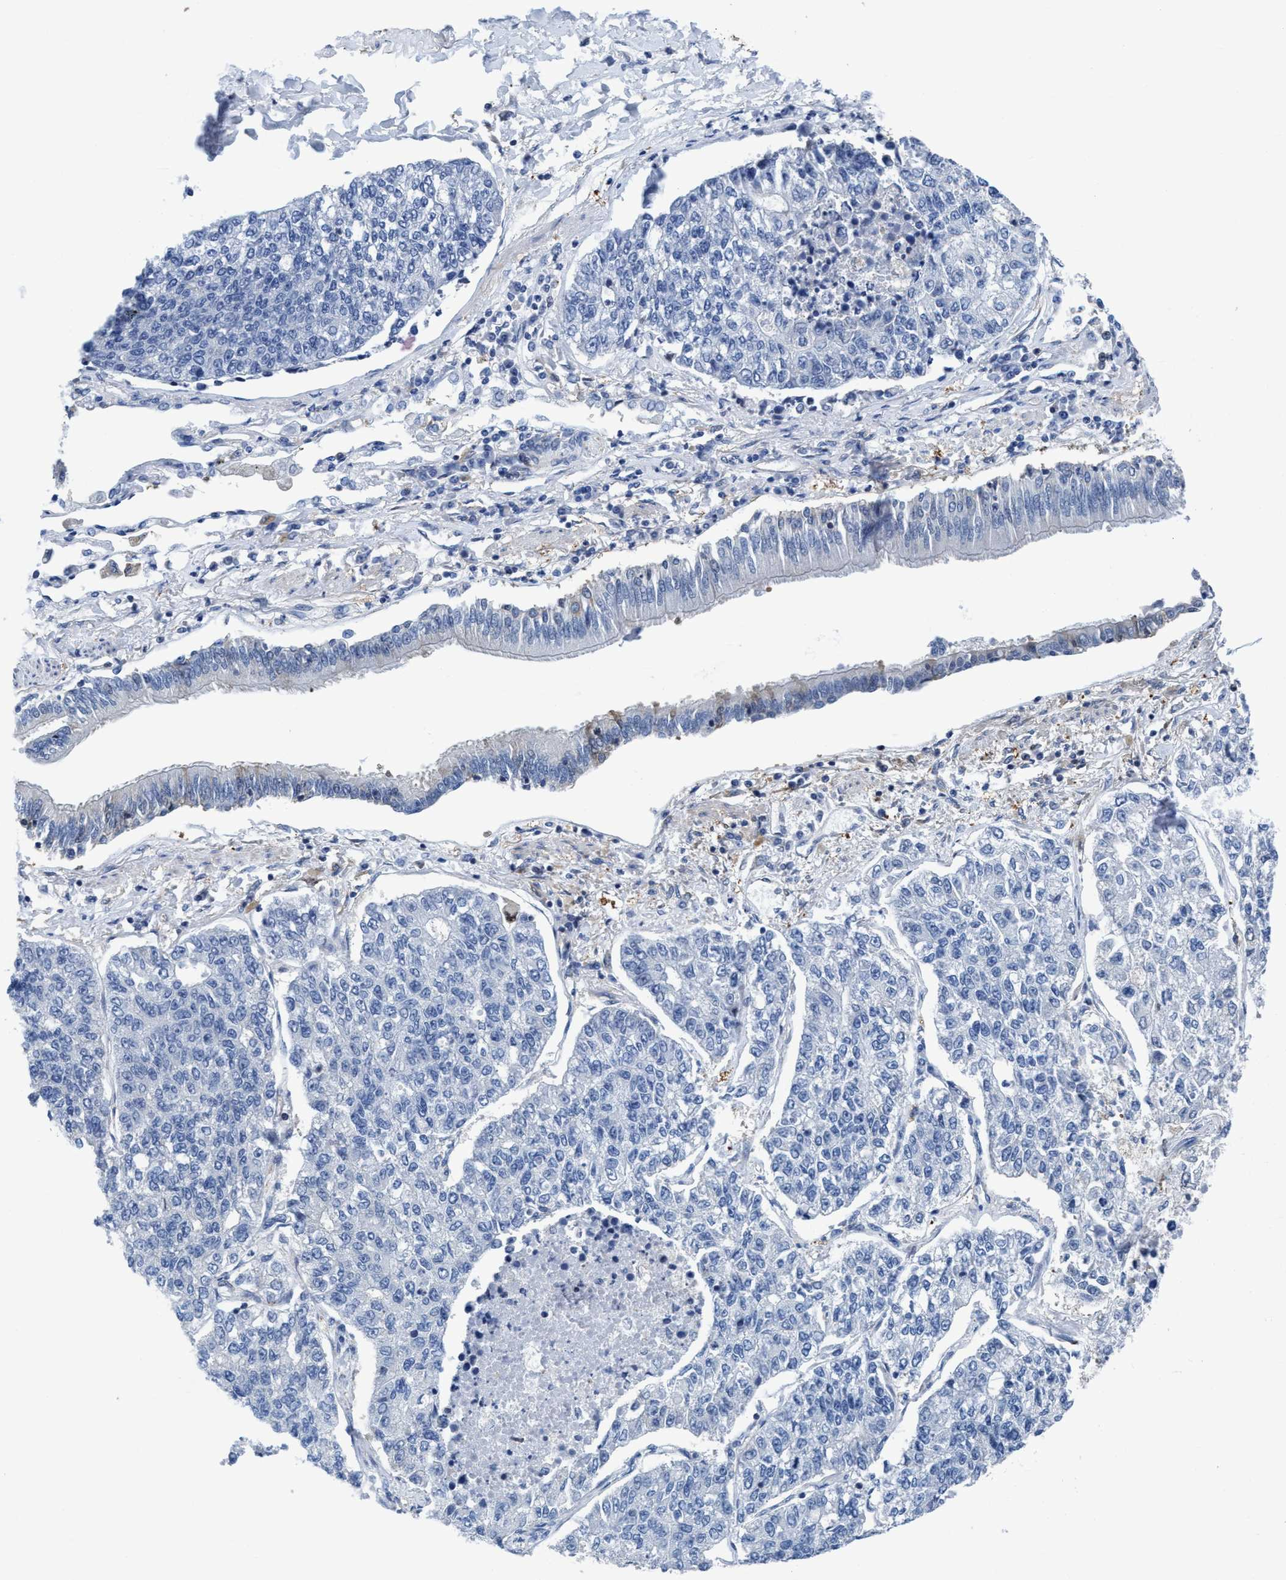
{"staining": {"intensity": "negative", "quantity": "none", "location": "none"}, "tissue": "lung cancer", "cell_type": "Tumor cells", "image_type": "cancer", "snomed": [{"axis": "morphology", "description": "Adenocarcinoma, NOS"}, {"axis": "topography", "description": "Lung"}], "caption": "Immunohistochemical staining of adenocarcinoma (lung) exhibits no significant positivity in tumor cells.", "gene": "NMT1", "patient": {"sex": "male", "age": 49}}